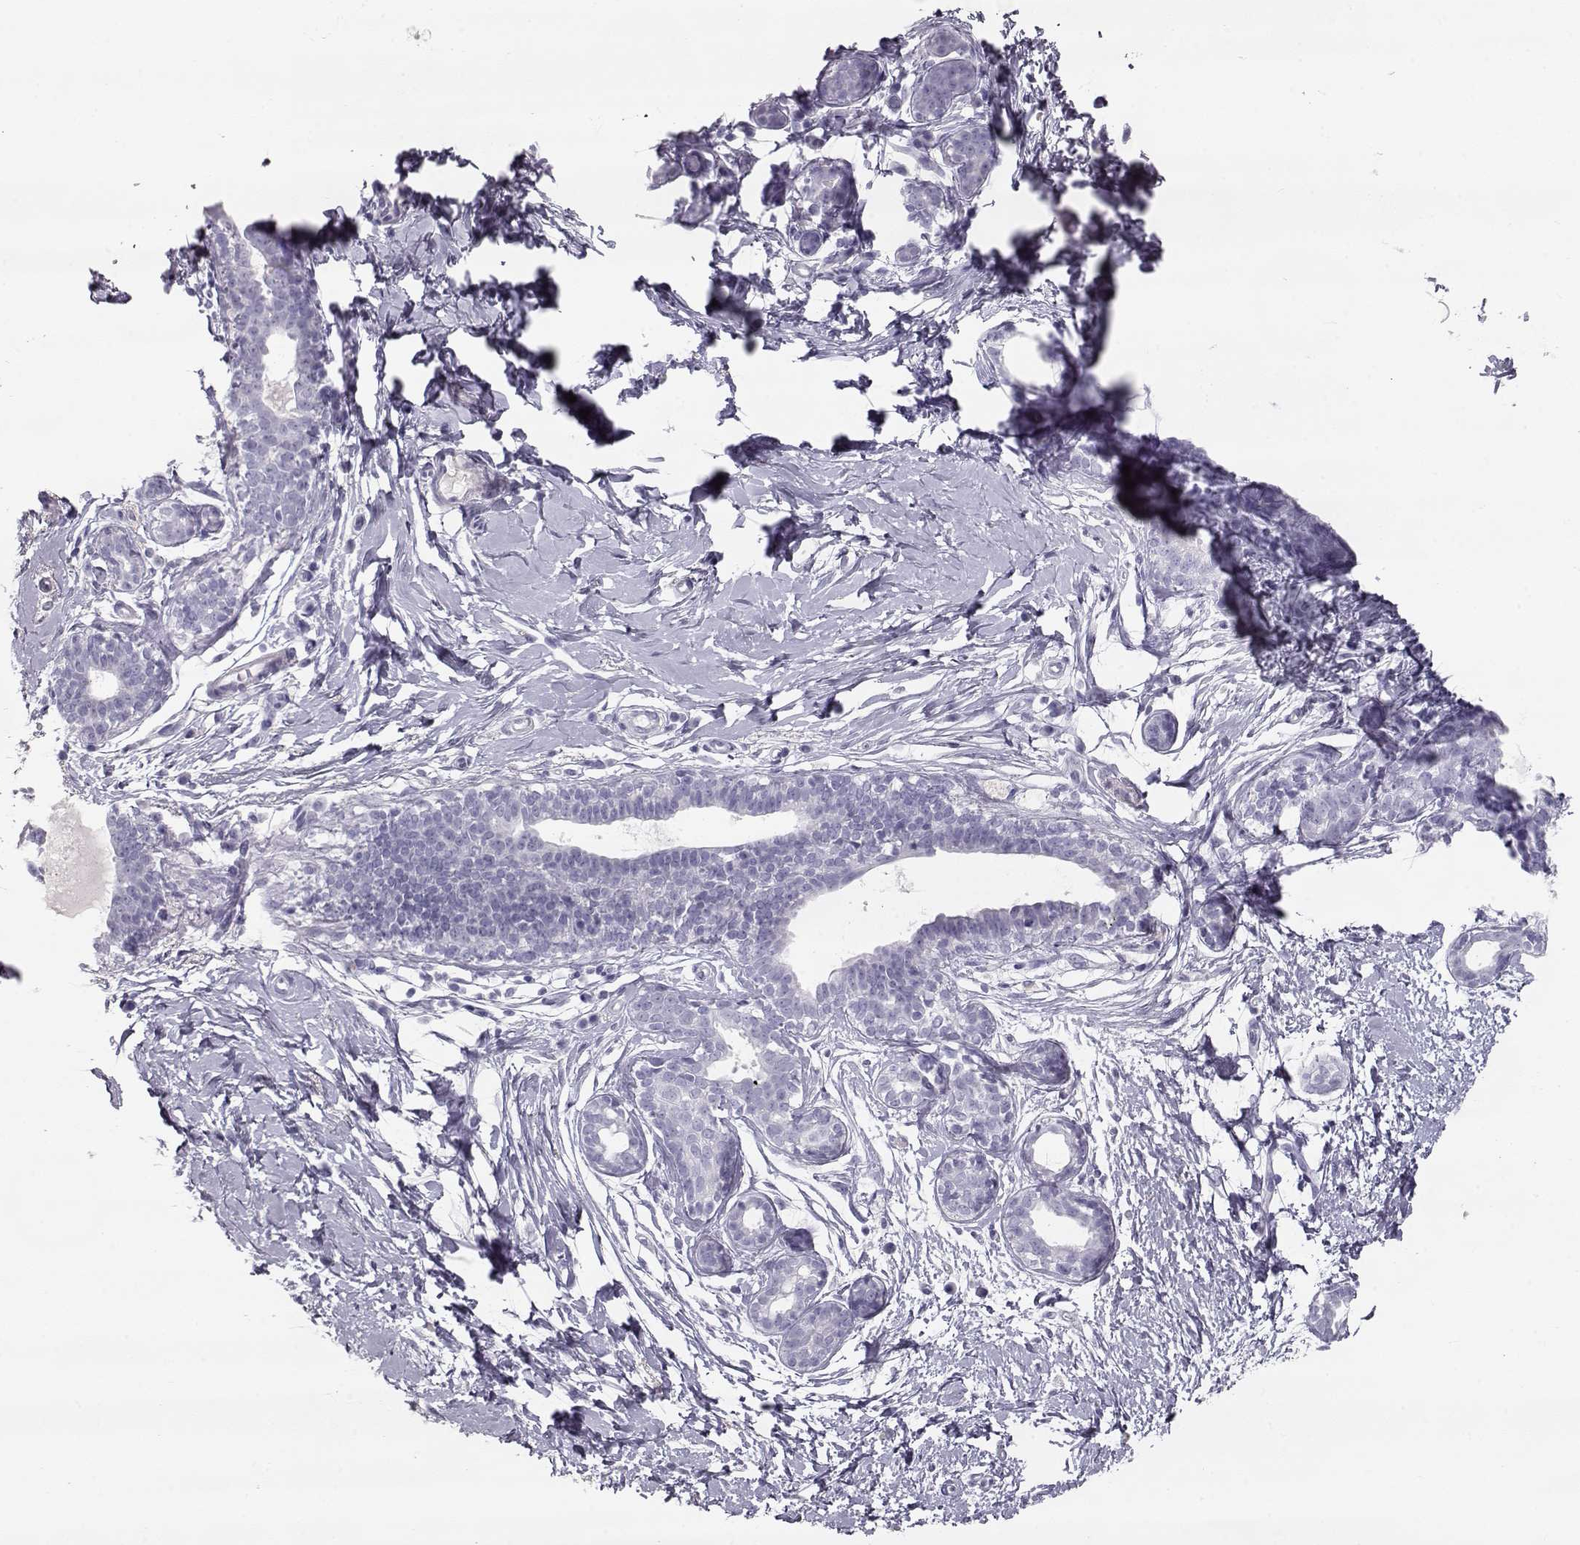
{"staining": {"intensity": "negative", "quantity": "none", "location": "none"}, "tissue": "breast", "cell_type": "Adipocytes", "image_type": "normal", "snomed": [{"axis": "morphology", "description": "Normal tissue, NOS"}, {"axis": "topography", "description": "Breast"}], "caption": "Image shows no protein expression in adipocytes of benign breast. (DAB immunohistochemistry (IHC) visualized using brightfield microscopy, high magnification).", "gene": "MIP", "patient": {"sex": "female", "age": 37}}